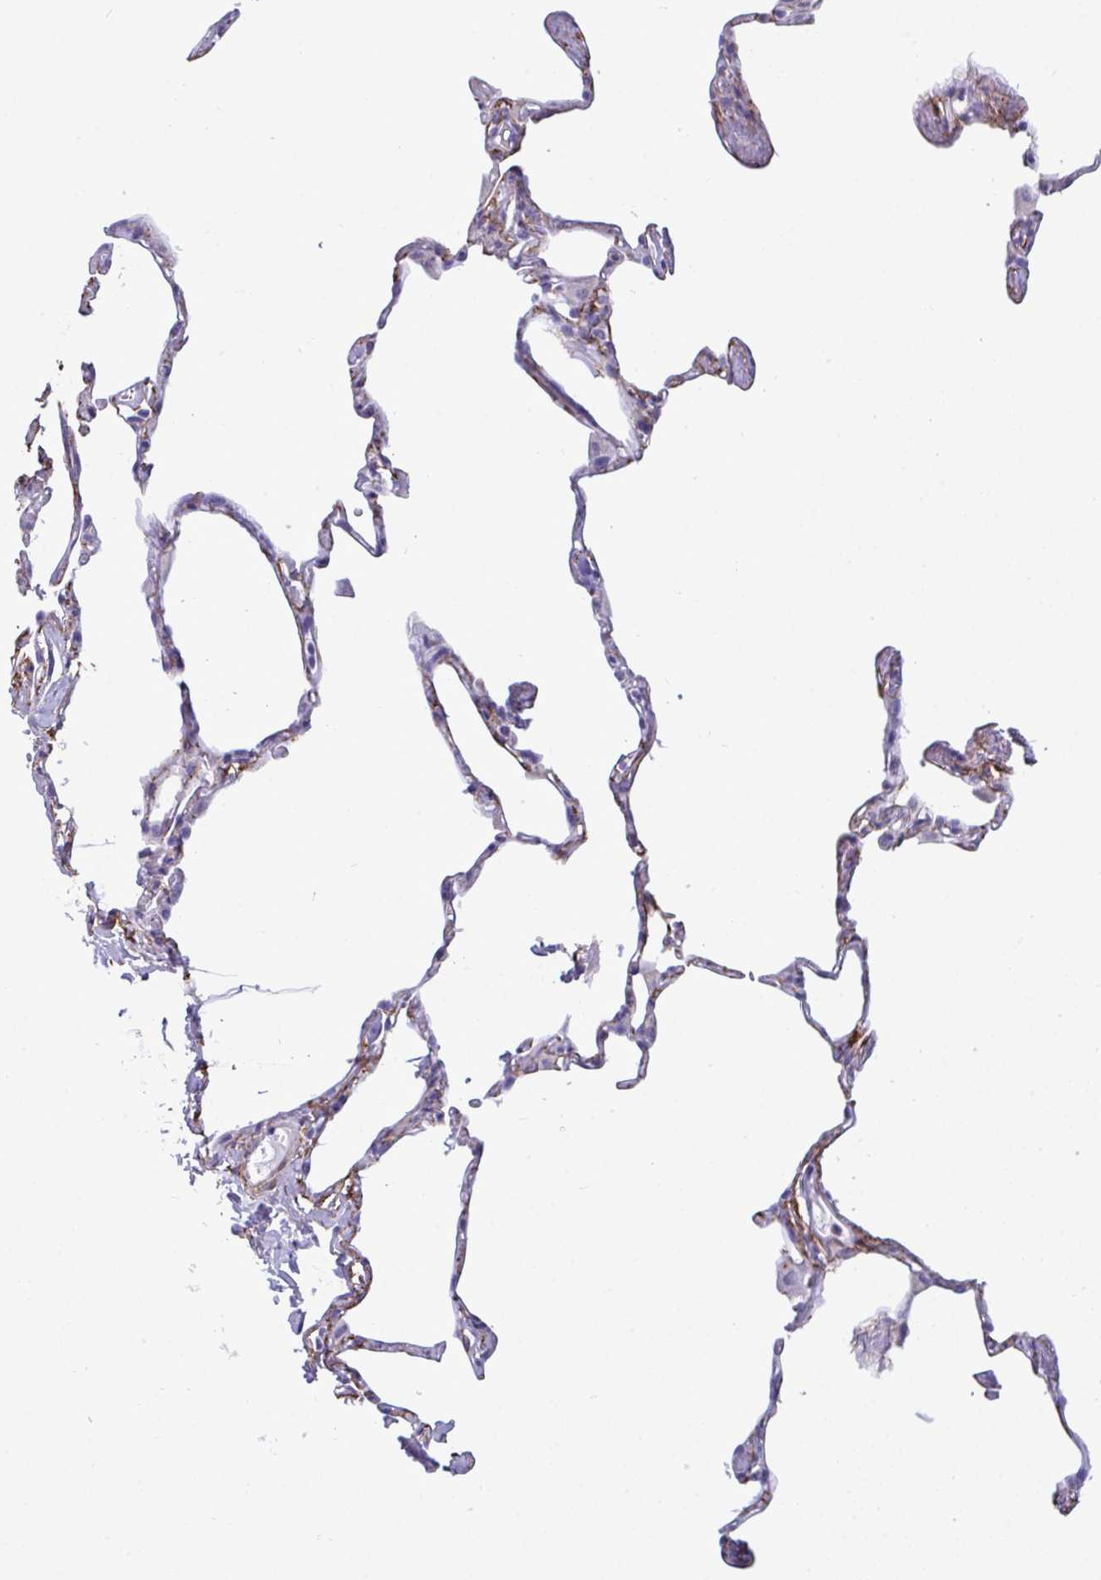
{"staining": {"intensity": "negative", "quantity": "none", "location": "none"}, "tissue": "lung", "cell_type": "Alveolar cells", "image_type": "normal", "snomed": [{"axis": "morphology", "description": "Normal tissue, NOS"}, {"axis": "topography", "description": "Lung"}], "caption": "Immunohistochemical staining of unremarkable human lung displays no significant expression in alveolar cells. The staining was performed using DAB to visualize the protein expression in brown, while the nuclei were stained in blue with hematoxylin (Magnification: 20x).", "gene": "MYH10", "patient": {"sex": "male", "age": 65}}